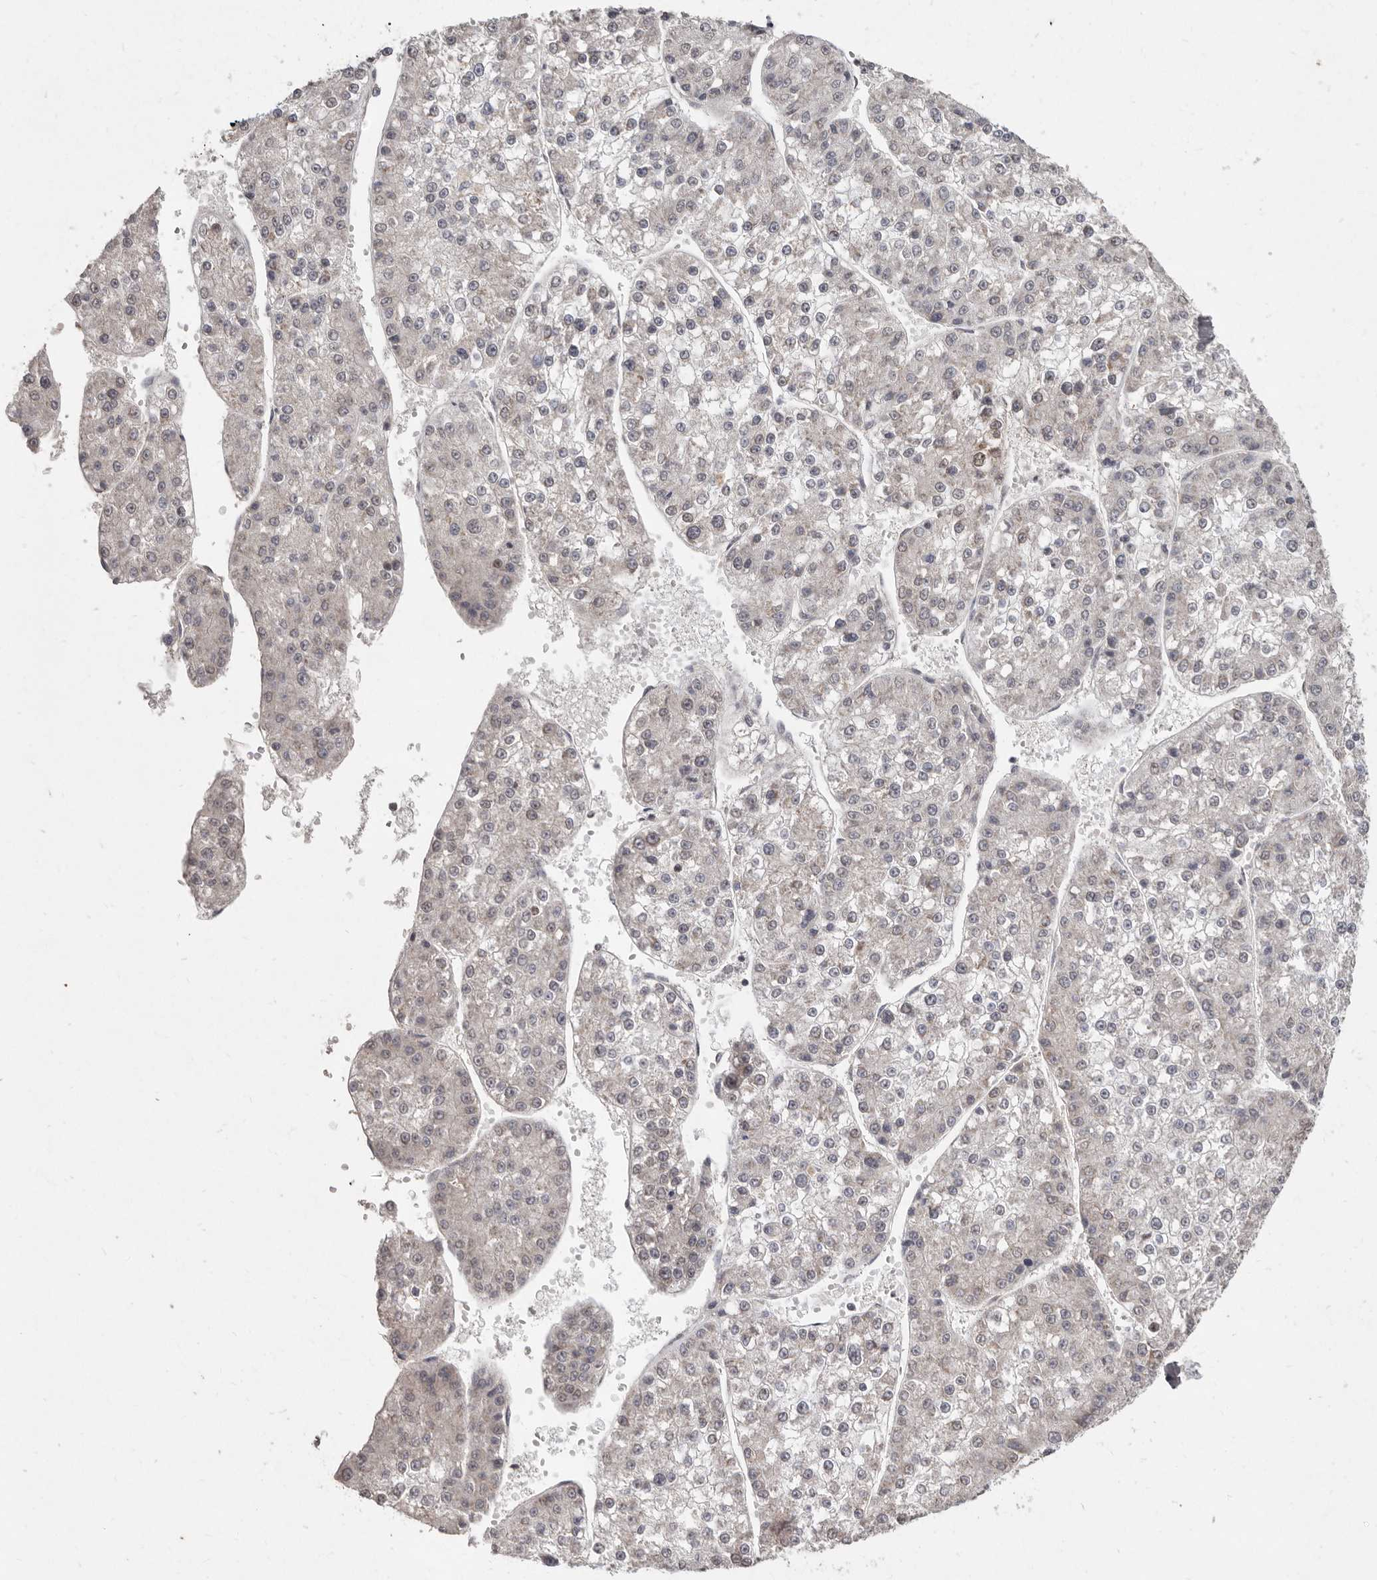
{"staining": {"intensity": "weak", "quantity": "25%-75%", "location": "nuclear"}, "tissue": "liver cancer", "cell_type": "Tumor cells", "image_type": "cancer", "snomed": [{"axis": "morphology", "description": "Carcinoma, Hepatocellular, NOS"}, {"axis": "topography", "description": "Liver"}], "caption": "An image of liver hepatocellular carcinoma stained for a protein shows weak nuclear brown staining in tumor cells.", "gene": "LINGO2", "patient": {"sex": "female", "age": 73}}